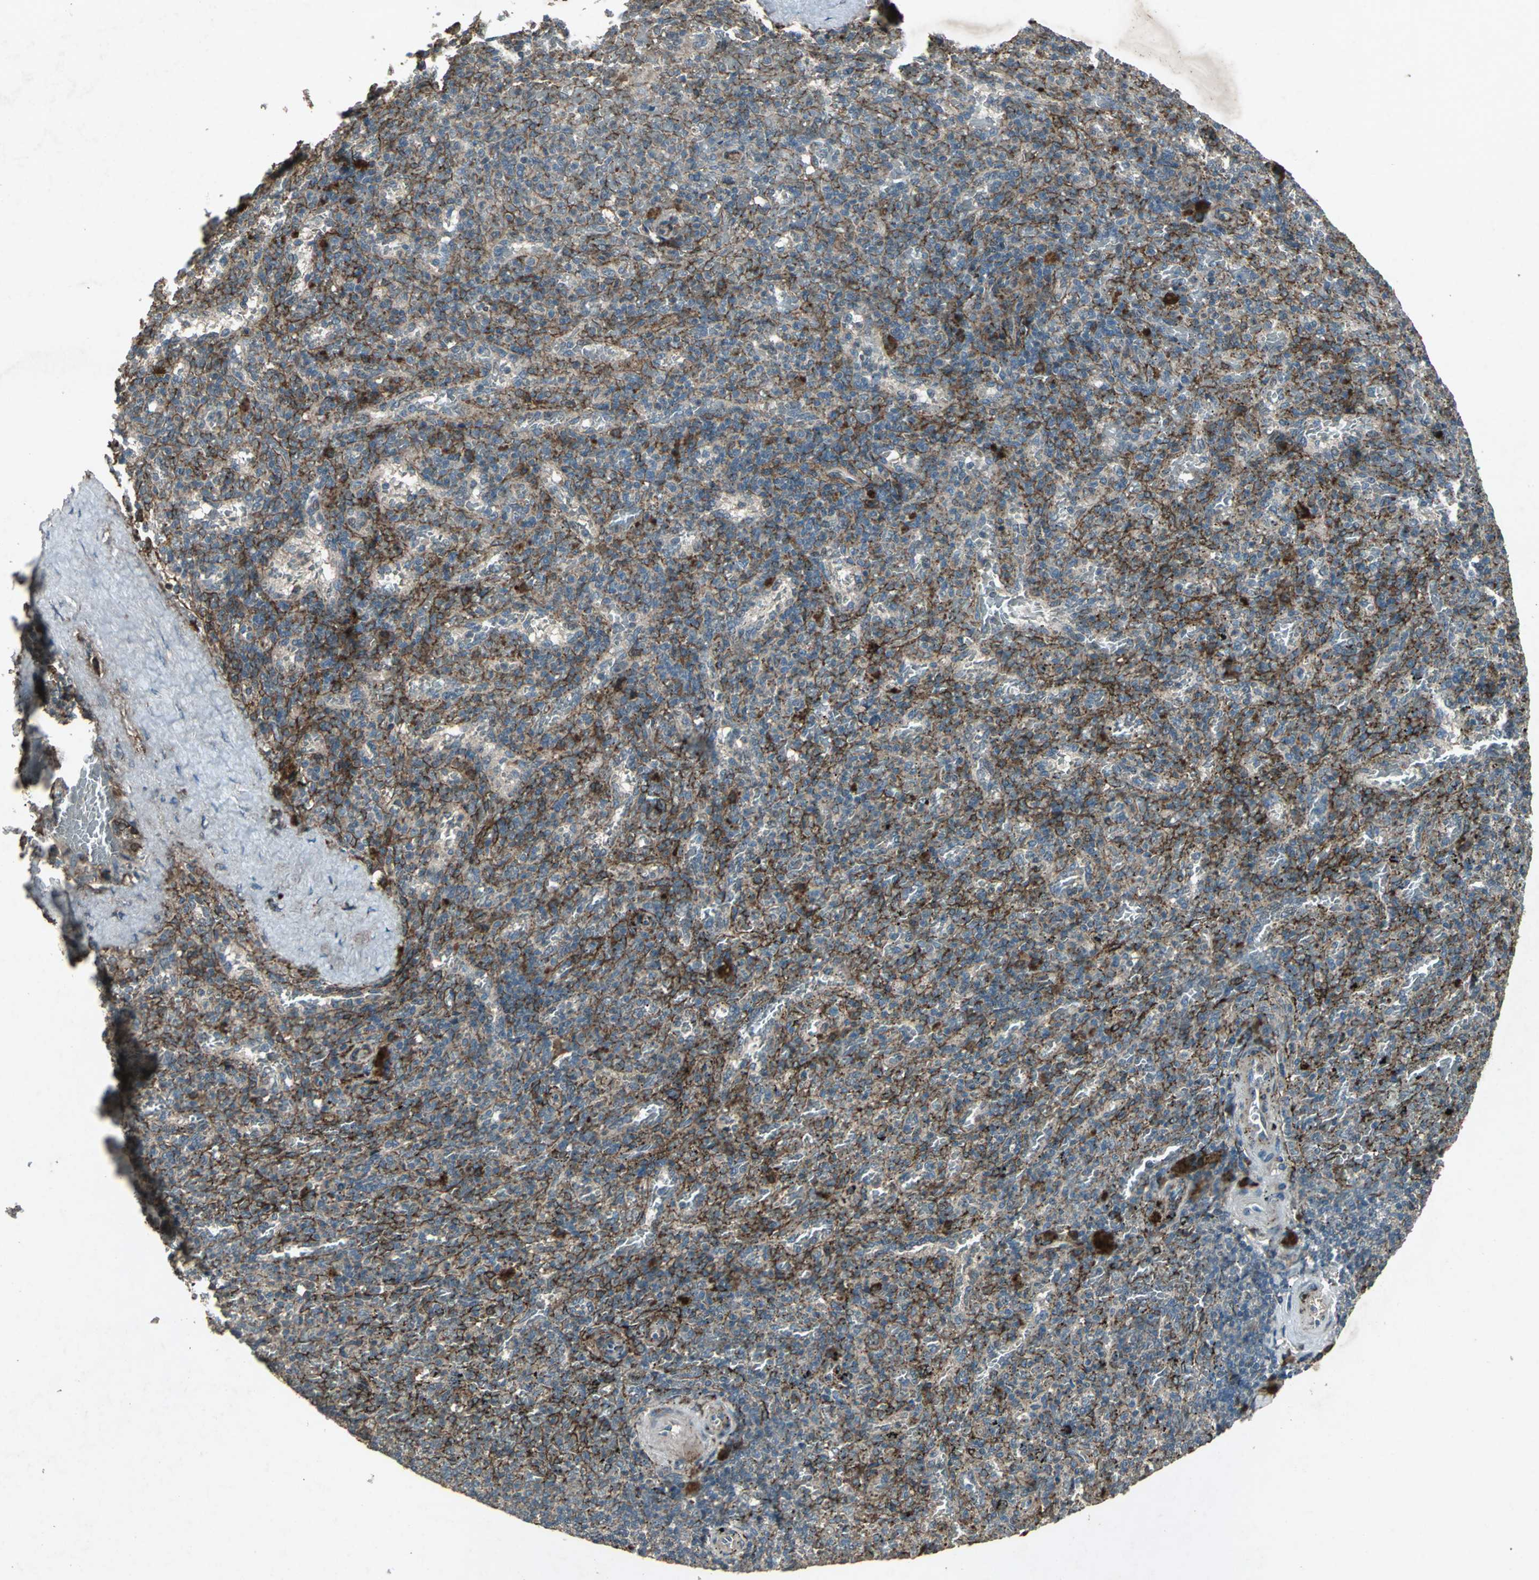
{"staining": {"intensity": "moderate", "quantity": ">75%", "location": "cytoplasmic/membranous"}, "tissue": "spleen", "cell_type": "Cells in red pulp", "image_type": "normal", "snomed": [{"axis": "morphology", "description": "Normal tissue, NOS"}, {"axis": "topography", "description": "Spleen"}], "caption": "An immunohistochemistry (IHC) image of benign tissue is shown. Protein staining in brown highlights moderate cytoplasmic/membranous positivity in spleen within cells in red pulp. (Brightfield microscopy of DAB IHC at high magnification).", "gene": "SEPTIN4", "patient": {"sex": "female", "age": 43}}